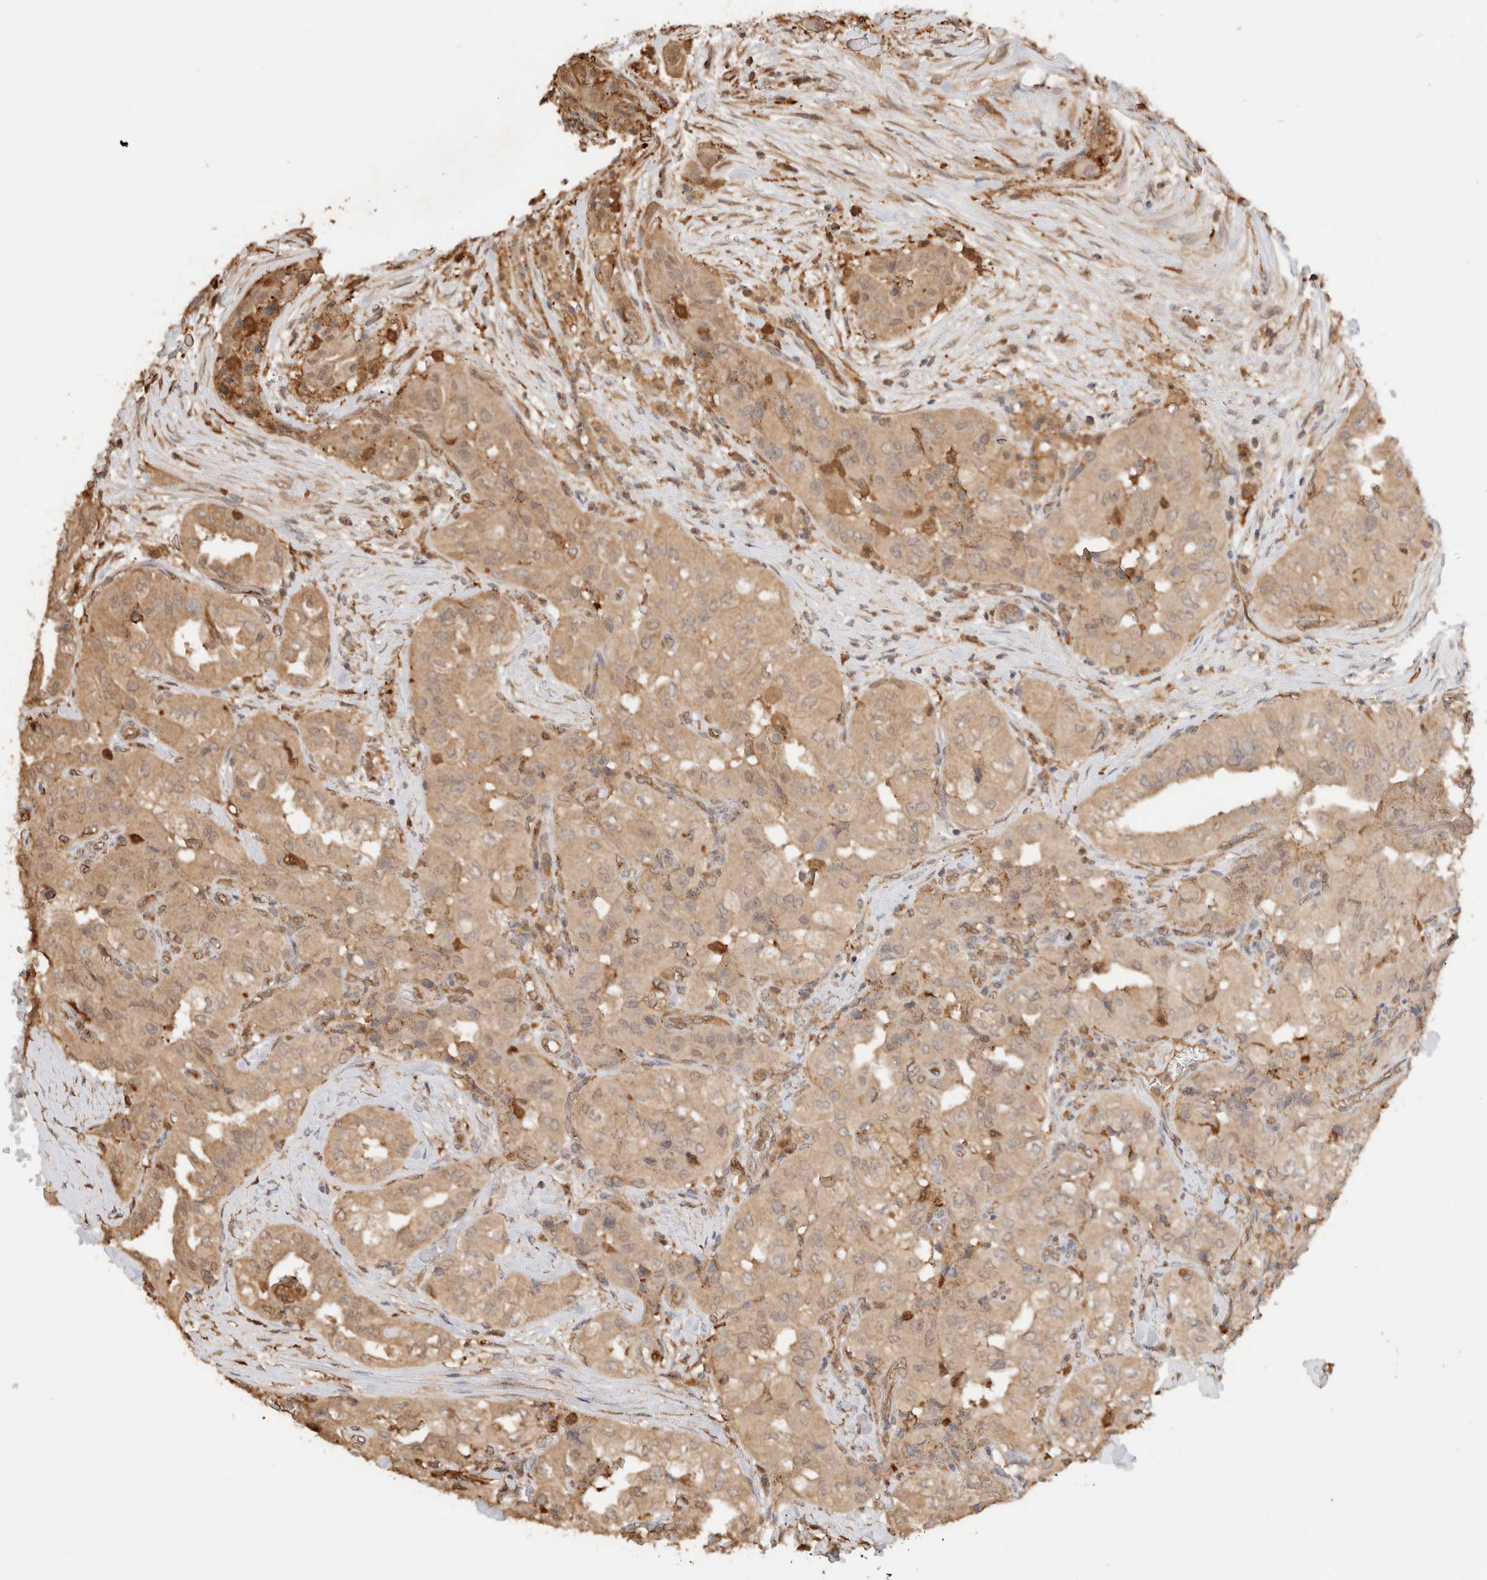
{"staining": {"intensity": "weak", "quantity": ">75%", "location": "cytoplasmic/membranous,nuclear"}, "tissue": "thyroid cancer", "cell_type": "Tumor cells", "image_type": "cancer", "snomed": [{"axis": "morphology", "description": "Papillary adenocarcinoma, NOS"}, {"axis": "topography", "description": "Thyroid gland"}], "caption": "Human papillary adenocarcinoma (thyroid) stained with a brown dye exhibits weak cytoplasmic/membranous and nuclear positive positivity in about >75% of tumor cells.", "gene": "YWHAH", "patient": {"sex": "female", "age": 59}}